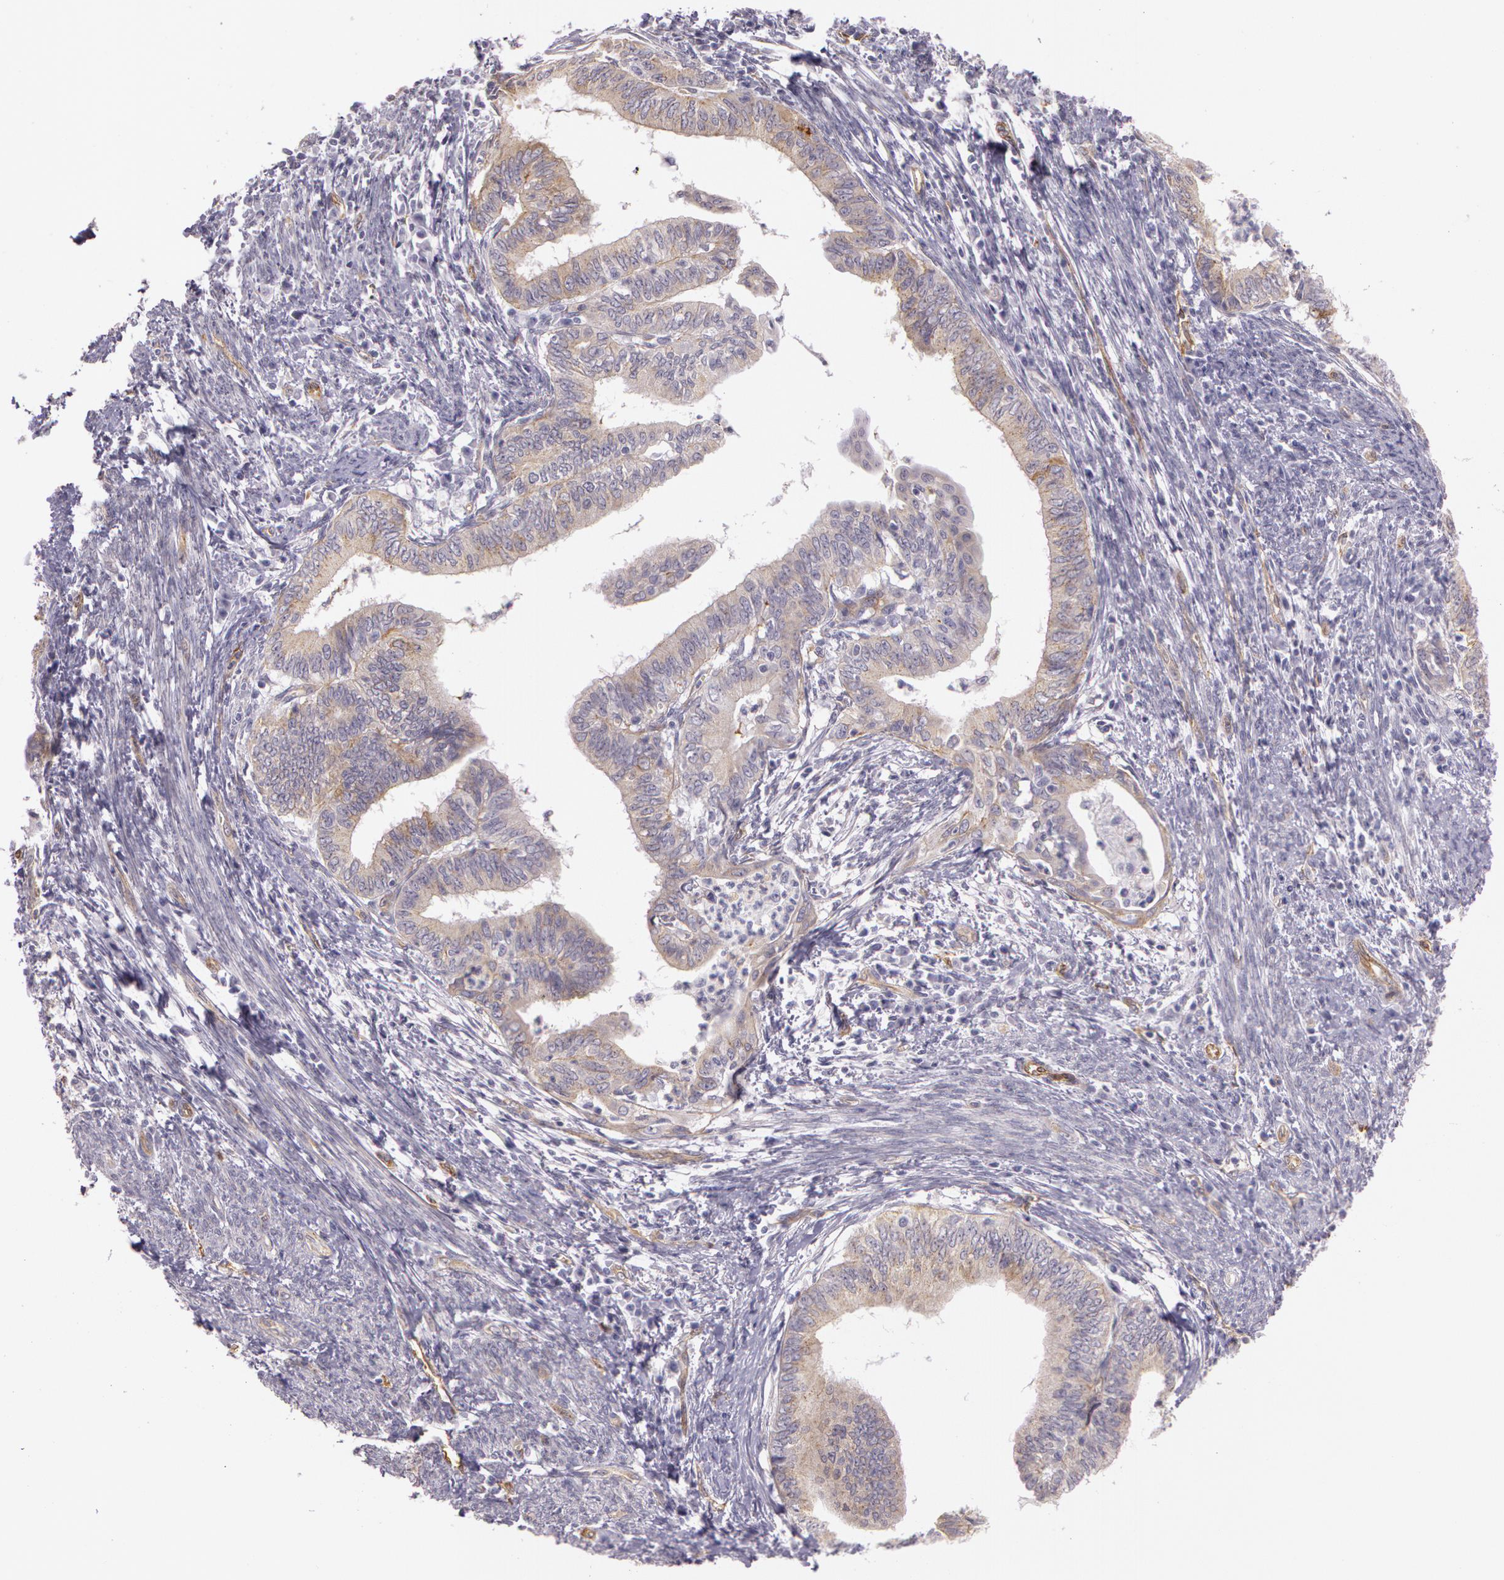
{"staining": {"intensity": "weak", "quantity": ">75%", "location": "cytoplasmic/membranous"}, "tissue": "endometrial cancer", "cell_type": "Tumor cells", "image_type": "cancer", "snomed": [{"axis": "morphology", "description": "Adenocarcinoma, NOS"}, {"axis": "topography", "description": "Endometrium"}], "caption": "The image exhibits staining of endometrial cancer, revealing weak cytoplasmic/membranous protein expression (brown color) within tumor cells. (Stains: DAB in brown, nuclei in blue, Microscopy: brightfield microscopy at high magnification).", "gene": "APP", "patient": {"sex": "female", "age": 66}}